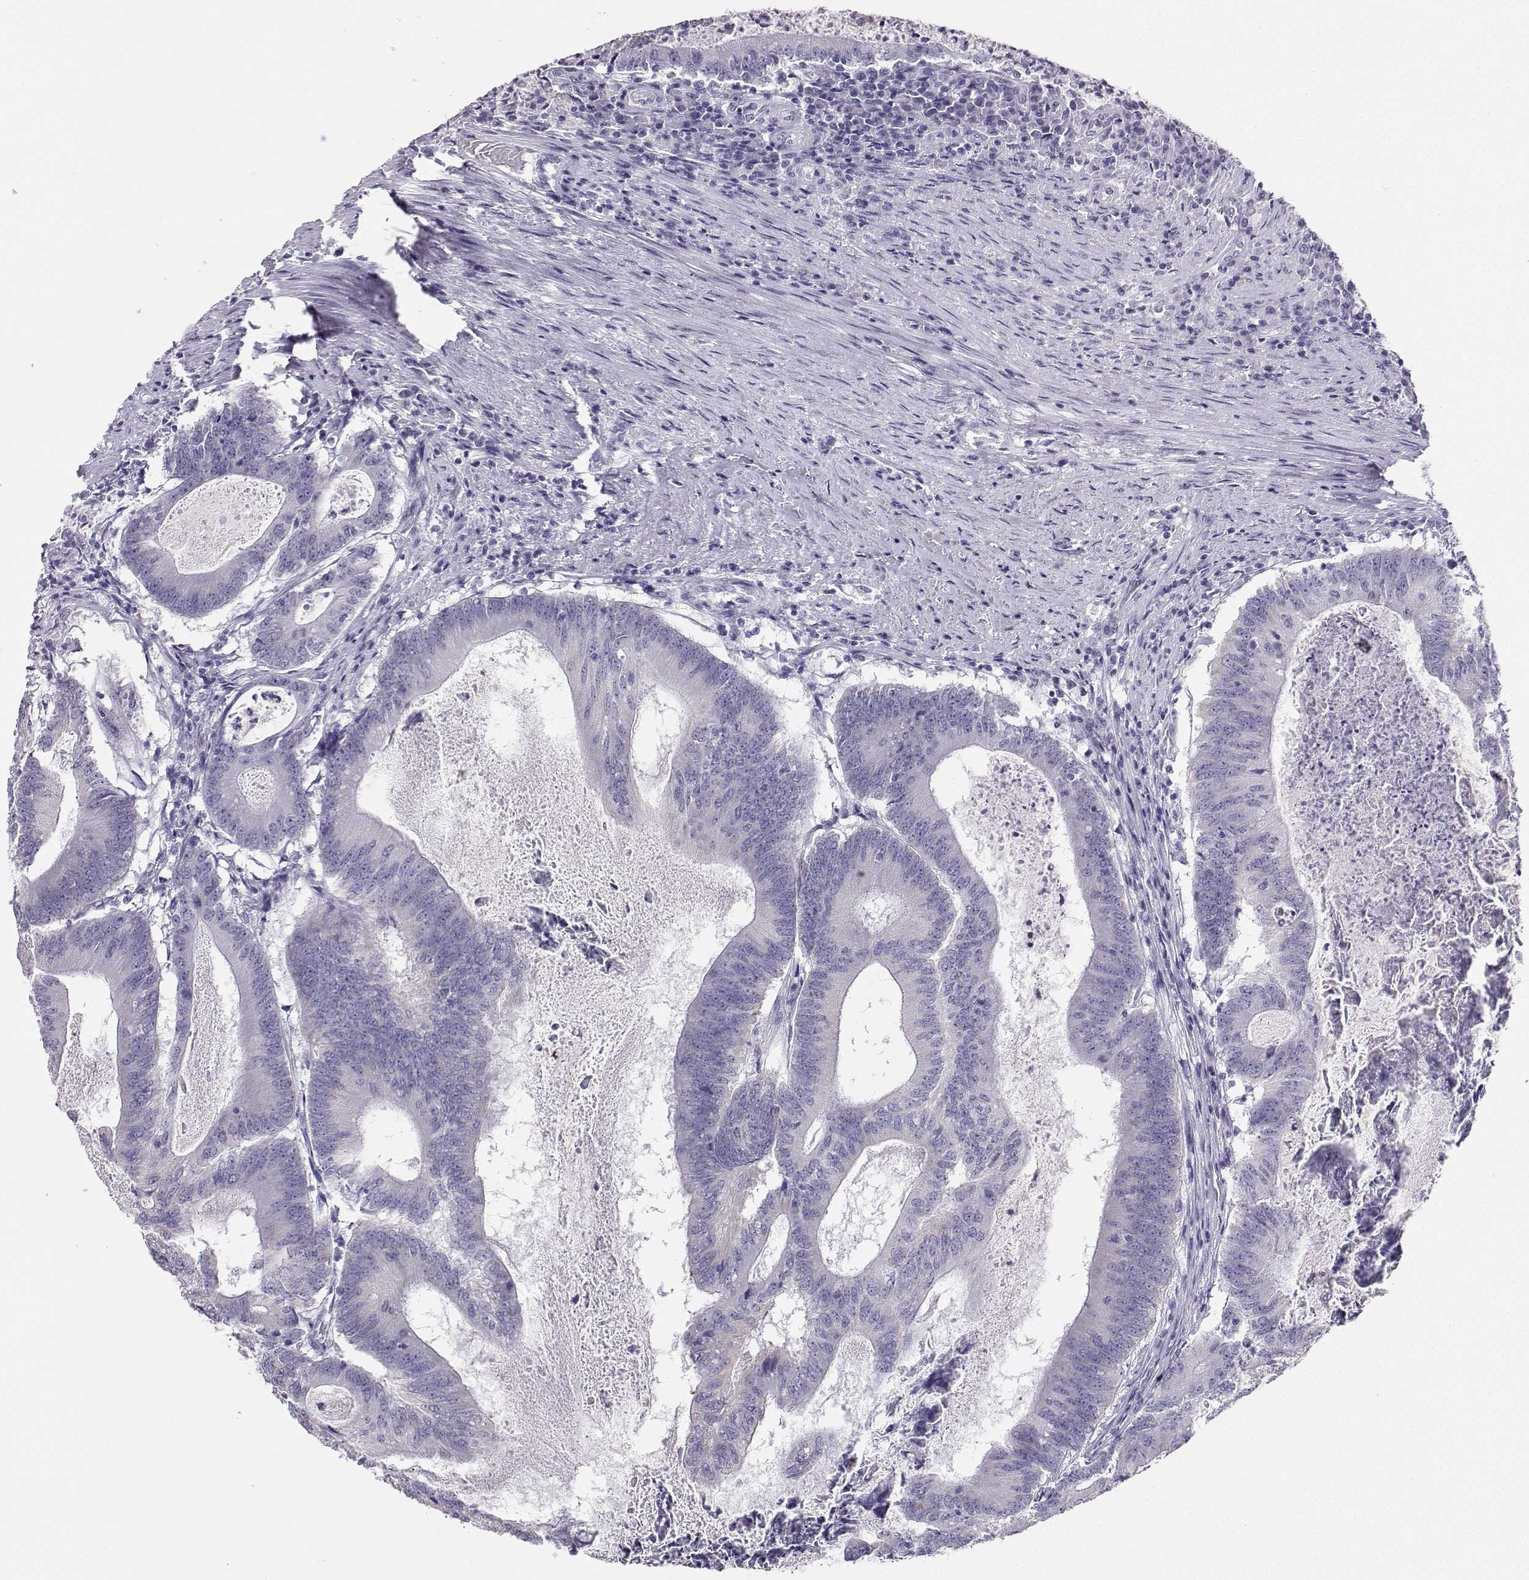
{"staining": {"intensity": "negative", "quantity": "none", "location": "none"}, "tissue": "colorectal cancer", "cell_type": "Tumor cells", "image_type": "cancer", "snomed": [{"axis": "morphology", "description": "Adenocarcinoma, NOS"}, {"axis": "topography", "description": "Colon"}], "caption": "Colorectal adenocarcinoma was stained to show a protein in brown. There is no significant expression in tumor cells.", "gene": "AVP", "patient": {"sex": "female", "age": 70}}